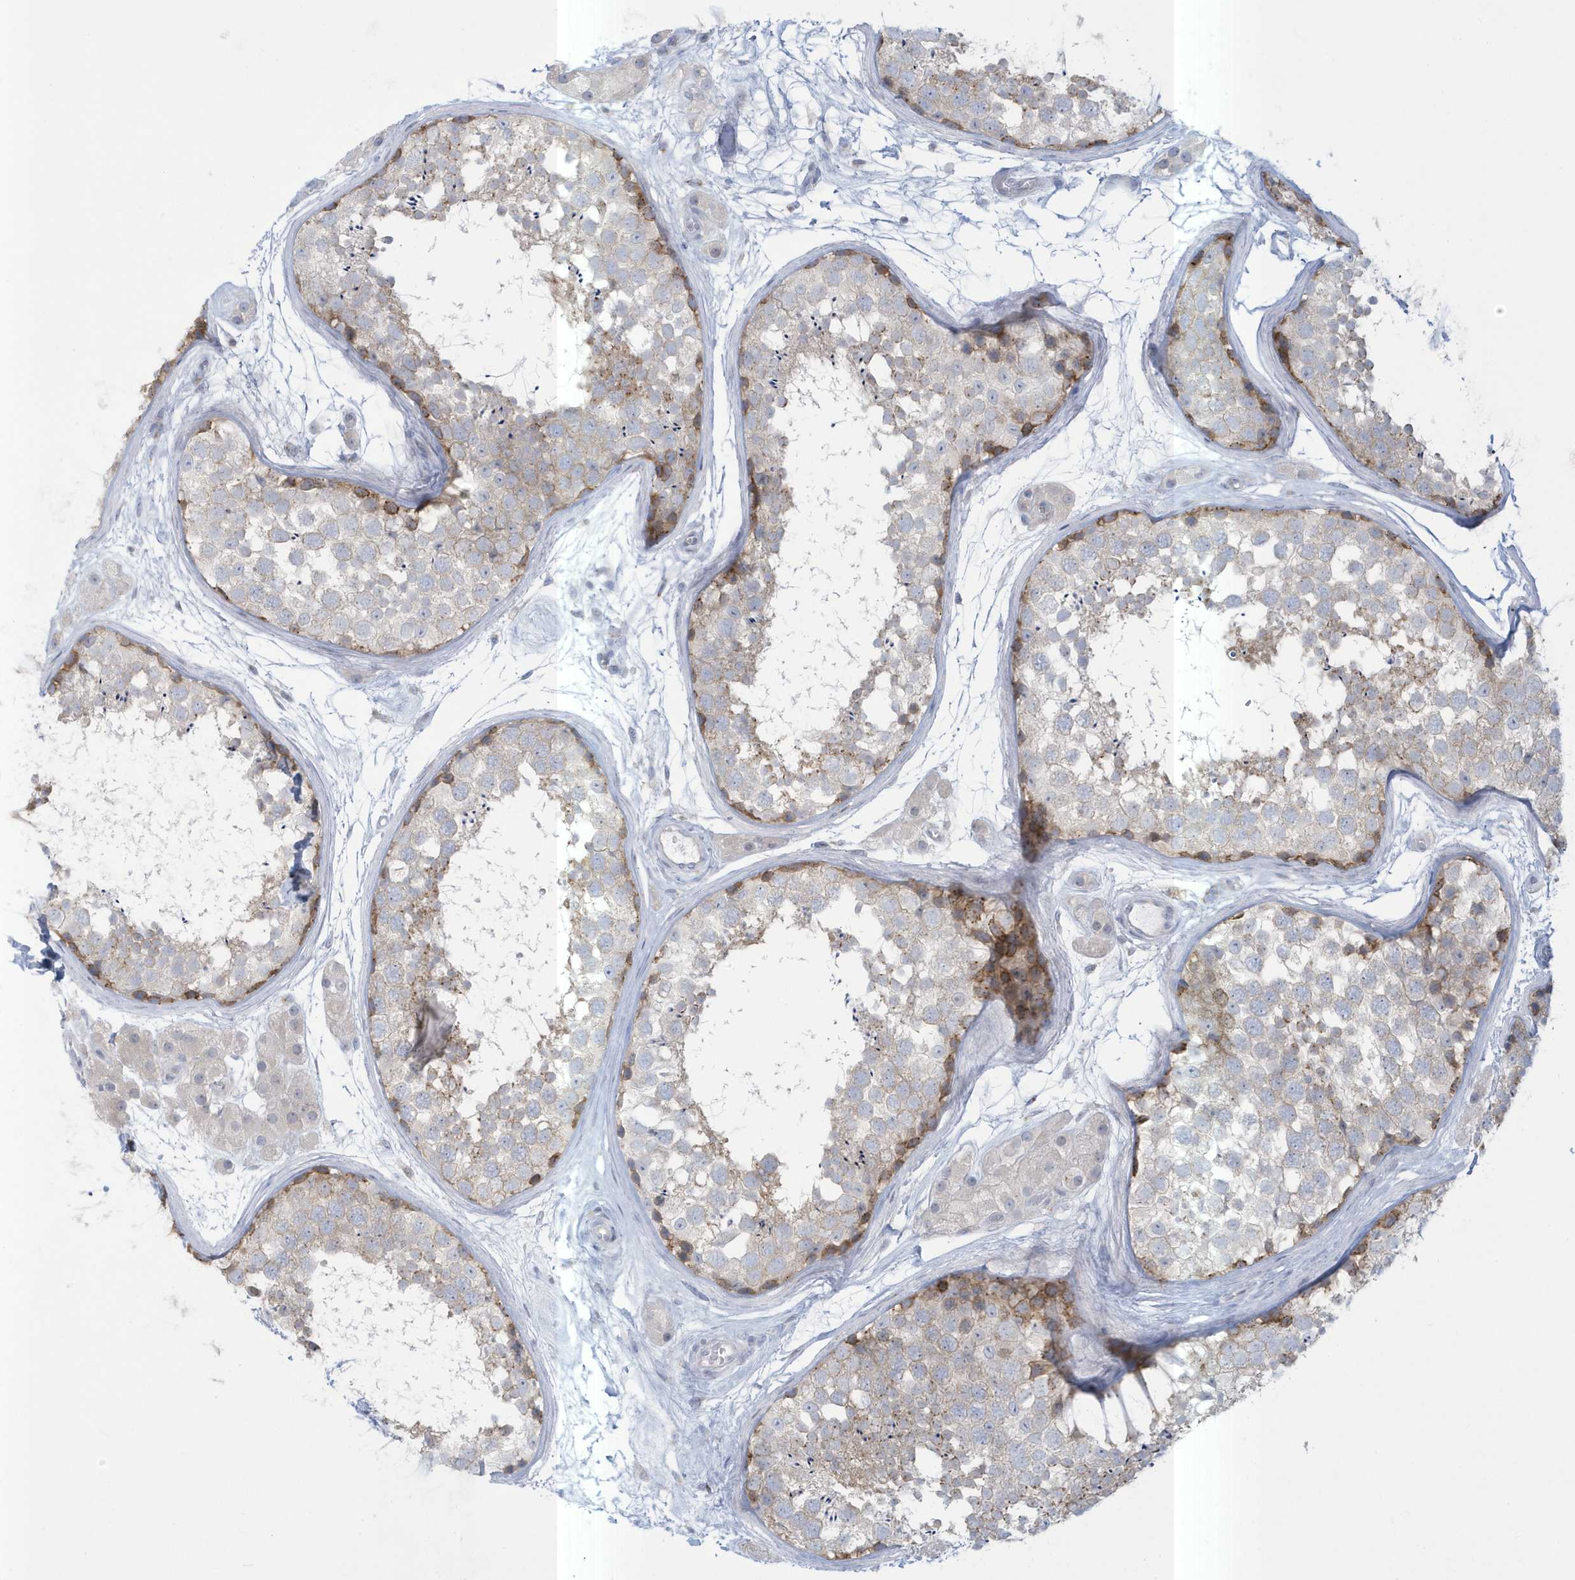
{"staining": {"intensity": "moderate", "quantity": "<25%", "location": "cytoplasmic/membranous"}, "tissue": "testis", "cell_type": "Cells in seminiferous ducts", "image_type": "normal", "snomed": [{"axis": "morphology", "description": "Normal tissue, NOS"}, {"axis": "topography", "description": "Testis"}], "caption": "This image displays immunohistochemistry (IHC) staining of benign human testis, with low moderate cytoplasmic/membranous positivity in approximately <25% of cells in seminiferous ducts.", "gene": "SLAMF9", "patient": {"sex": "male", "age": 56}}